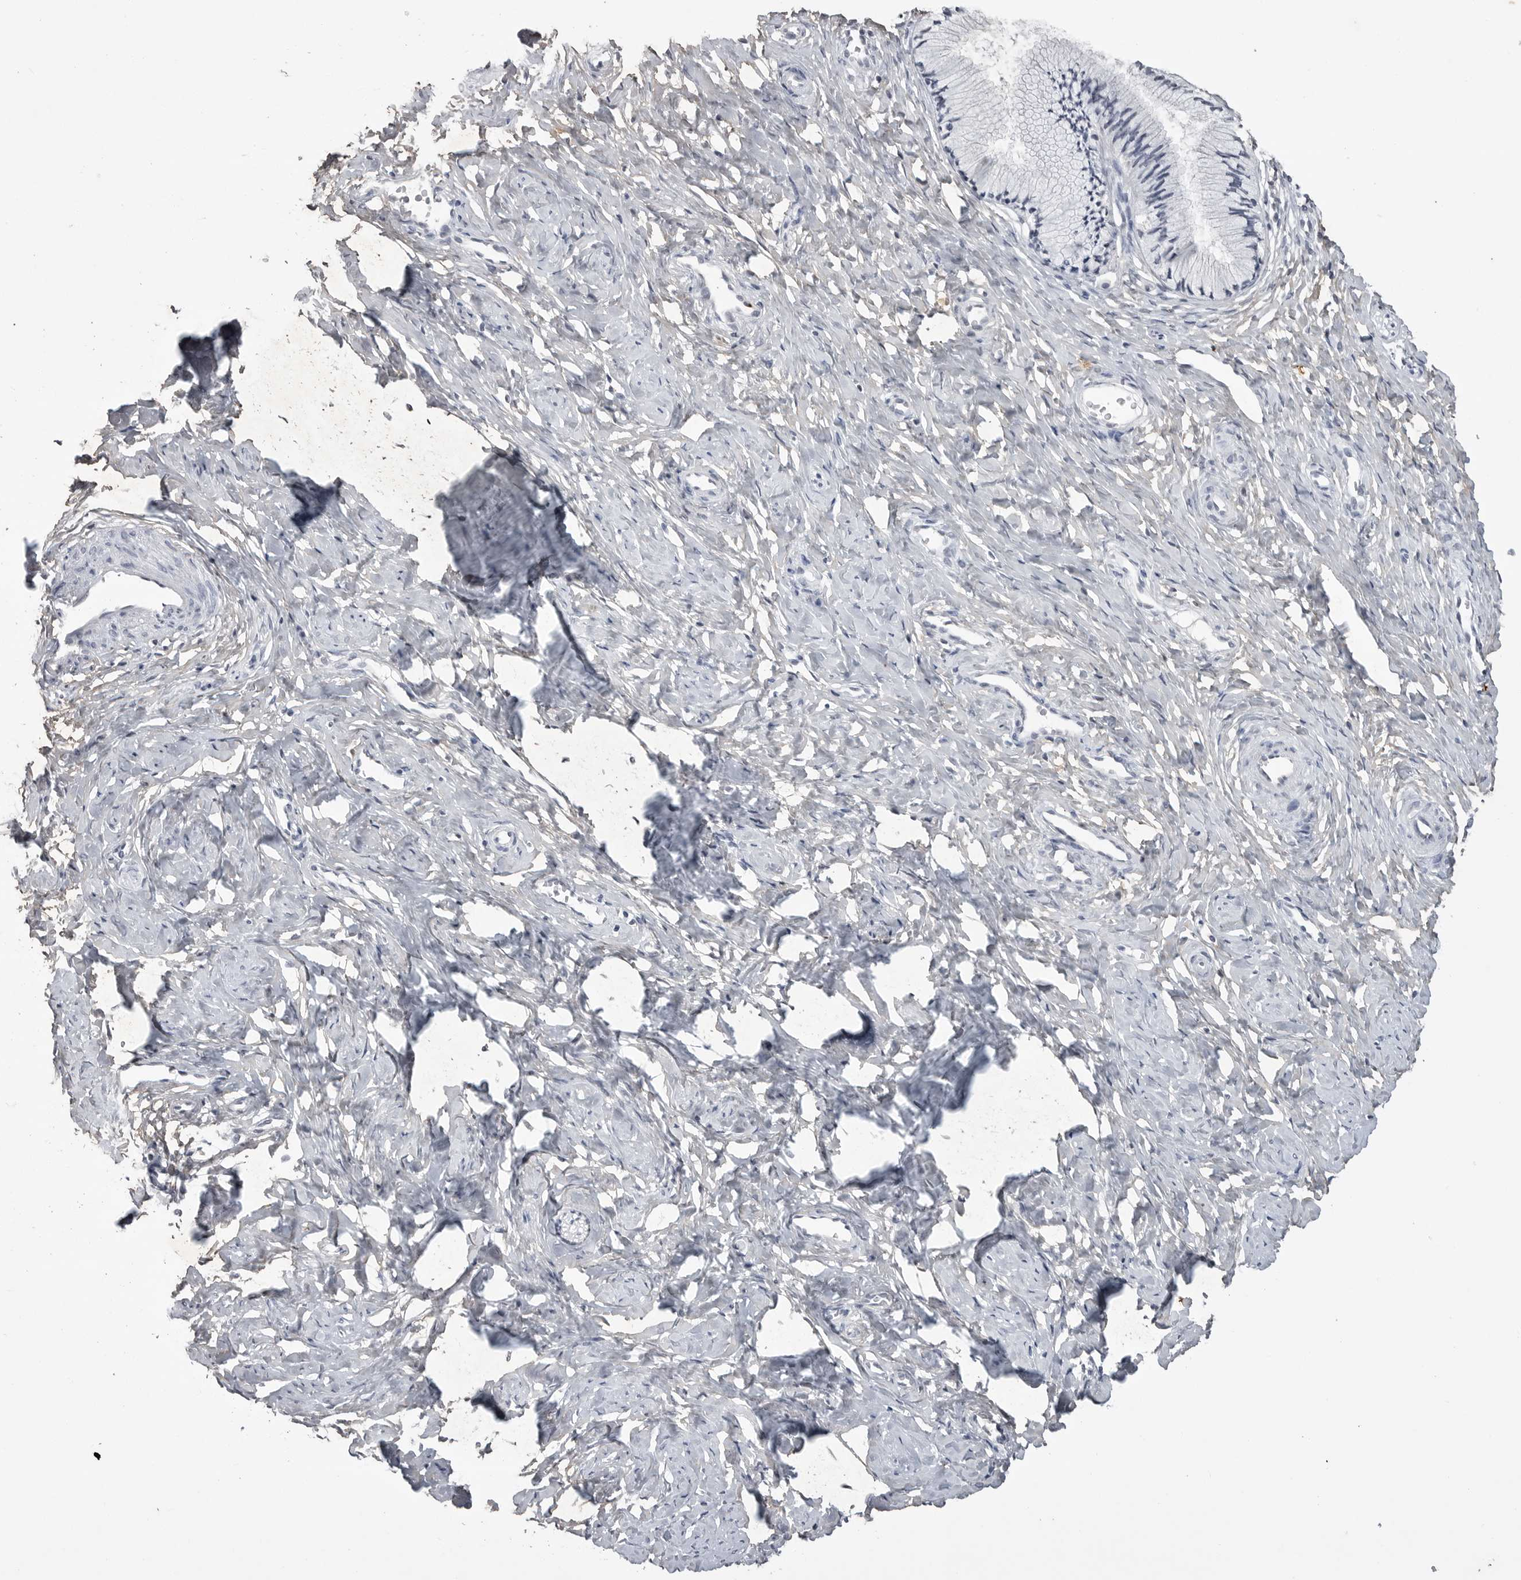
{"staining": {"intensity": "negative", "quantity": "none", "location": "none"}, "tissue": "cervix", "cell_type": "Glandular cells", "image_type": "normal", "snomed": [{"axis": "morphology", "description": "Normal tissue, NOS"}, {"axis": "topography", "description": "Cervix"}], "caption": "Cervix stained for a protein using immunohistochemistry demonstrates no positivity glandular cells.", "gene": "RRM1", "patient": {"sex": "female", "age": 27}}